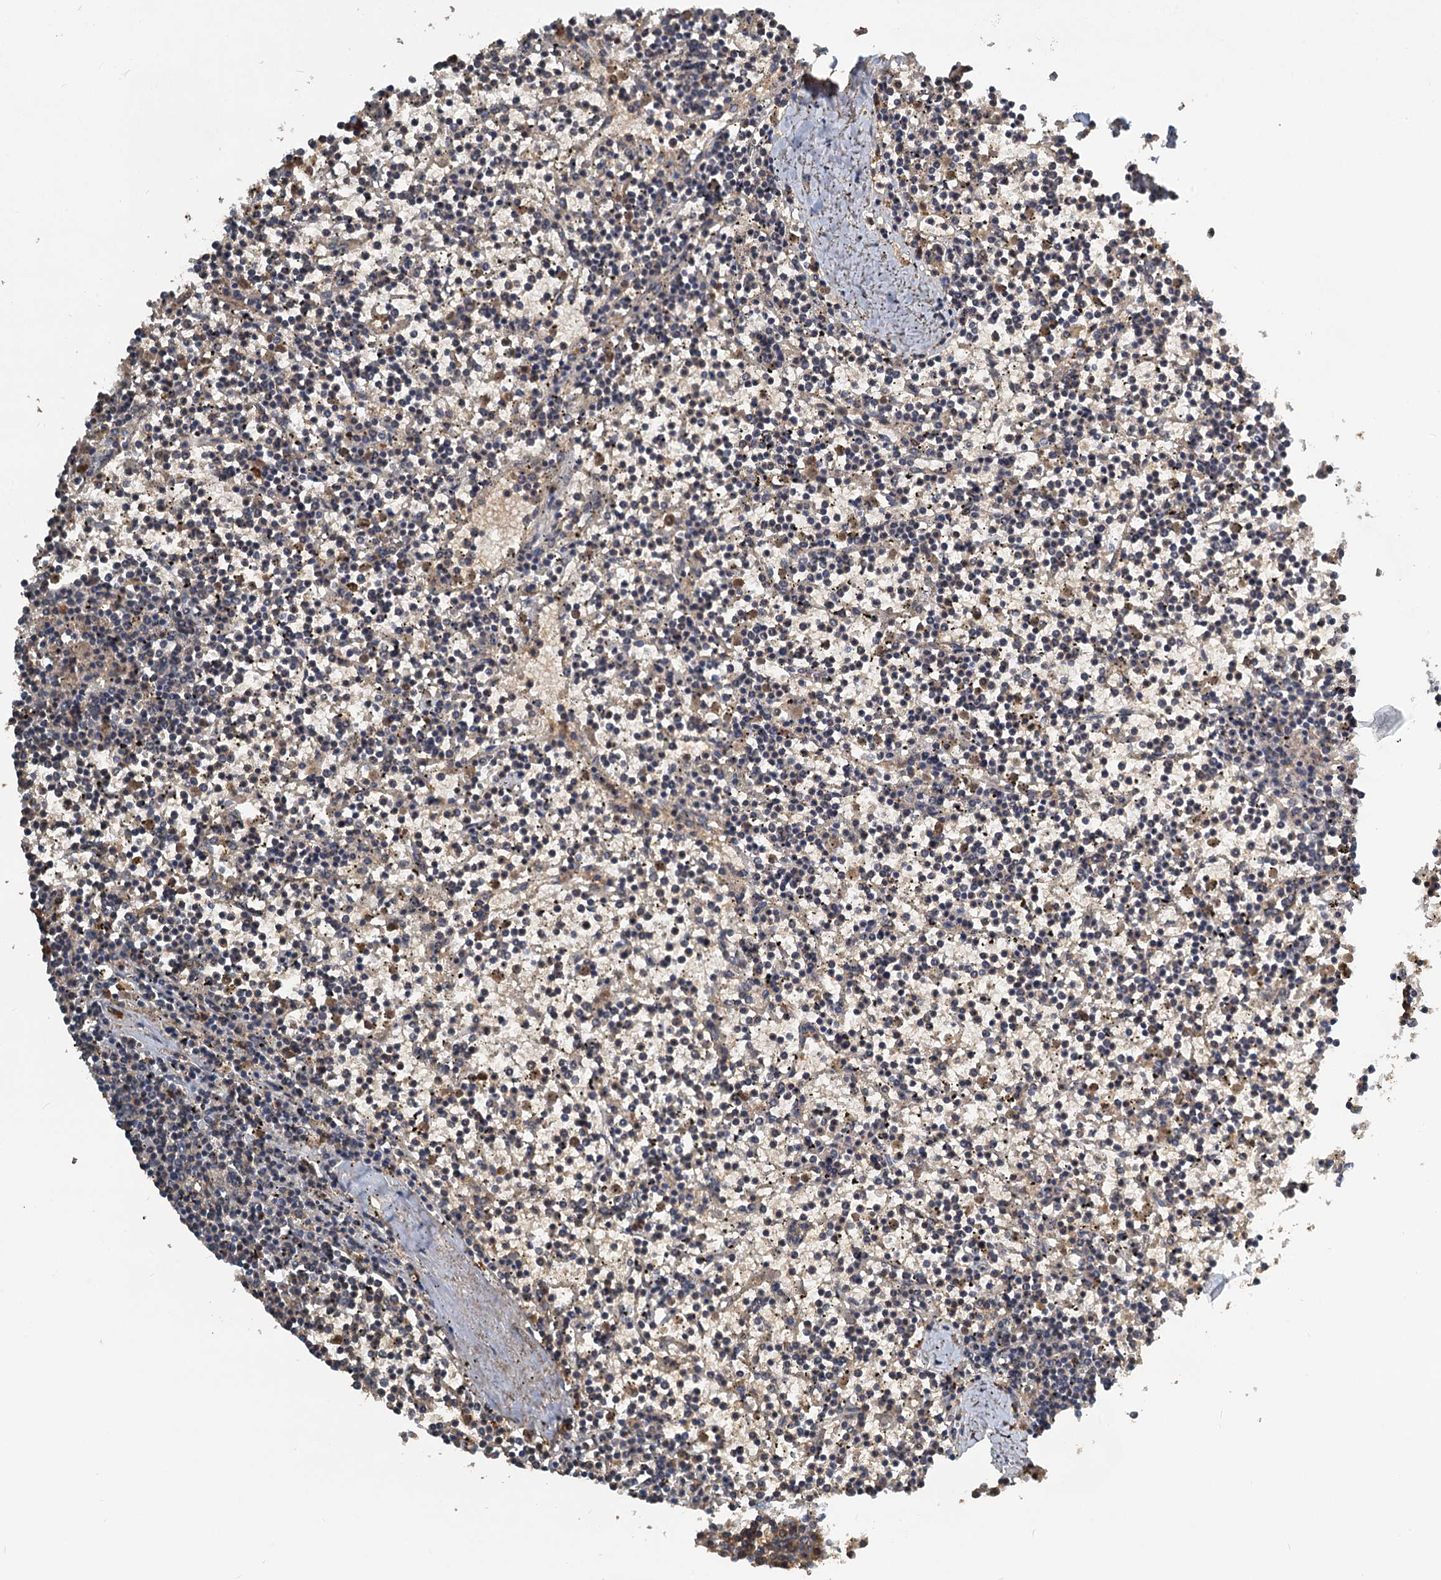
{"staining": {"intensity": "negative", "quantity": "none", "location": "none"}, "tissue": "lymphoma", "cell_type": "Tumor cells", "image_type": "cancer", "snomed": [{"axis": "morphology", "description": "Malignant lymphoma, non-Hodgkin's type, Low grade"}, {"axis": "topography", "description": "Spleen"}], "caption": "An image of human lymphoma is negative for staining in tumor cells.", "gene": "S100A6", "patient": {"sex": "female", "age": 19}}